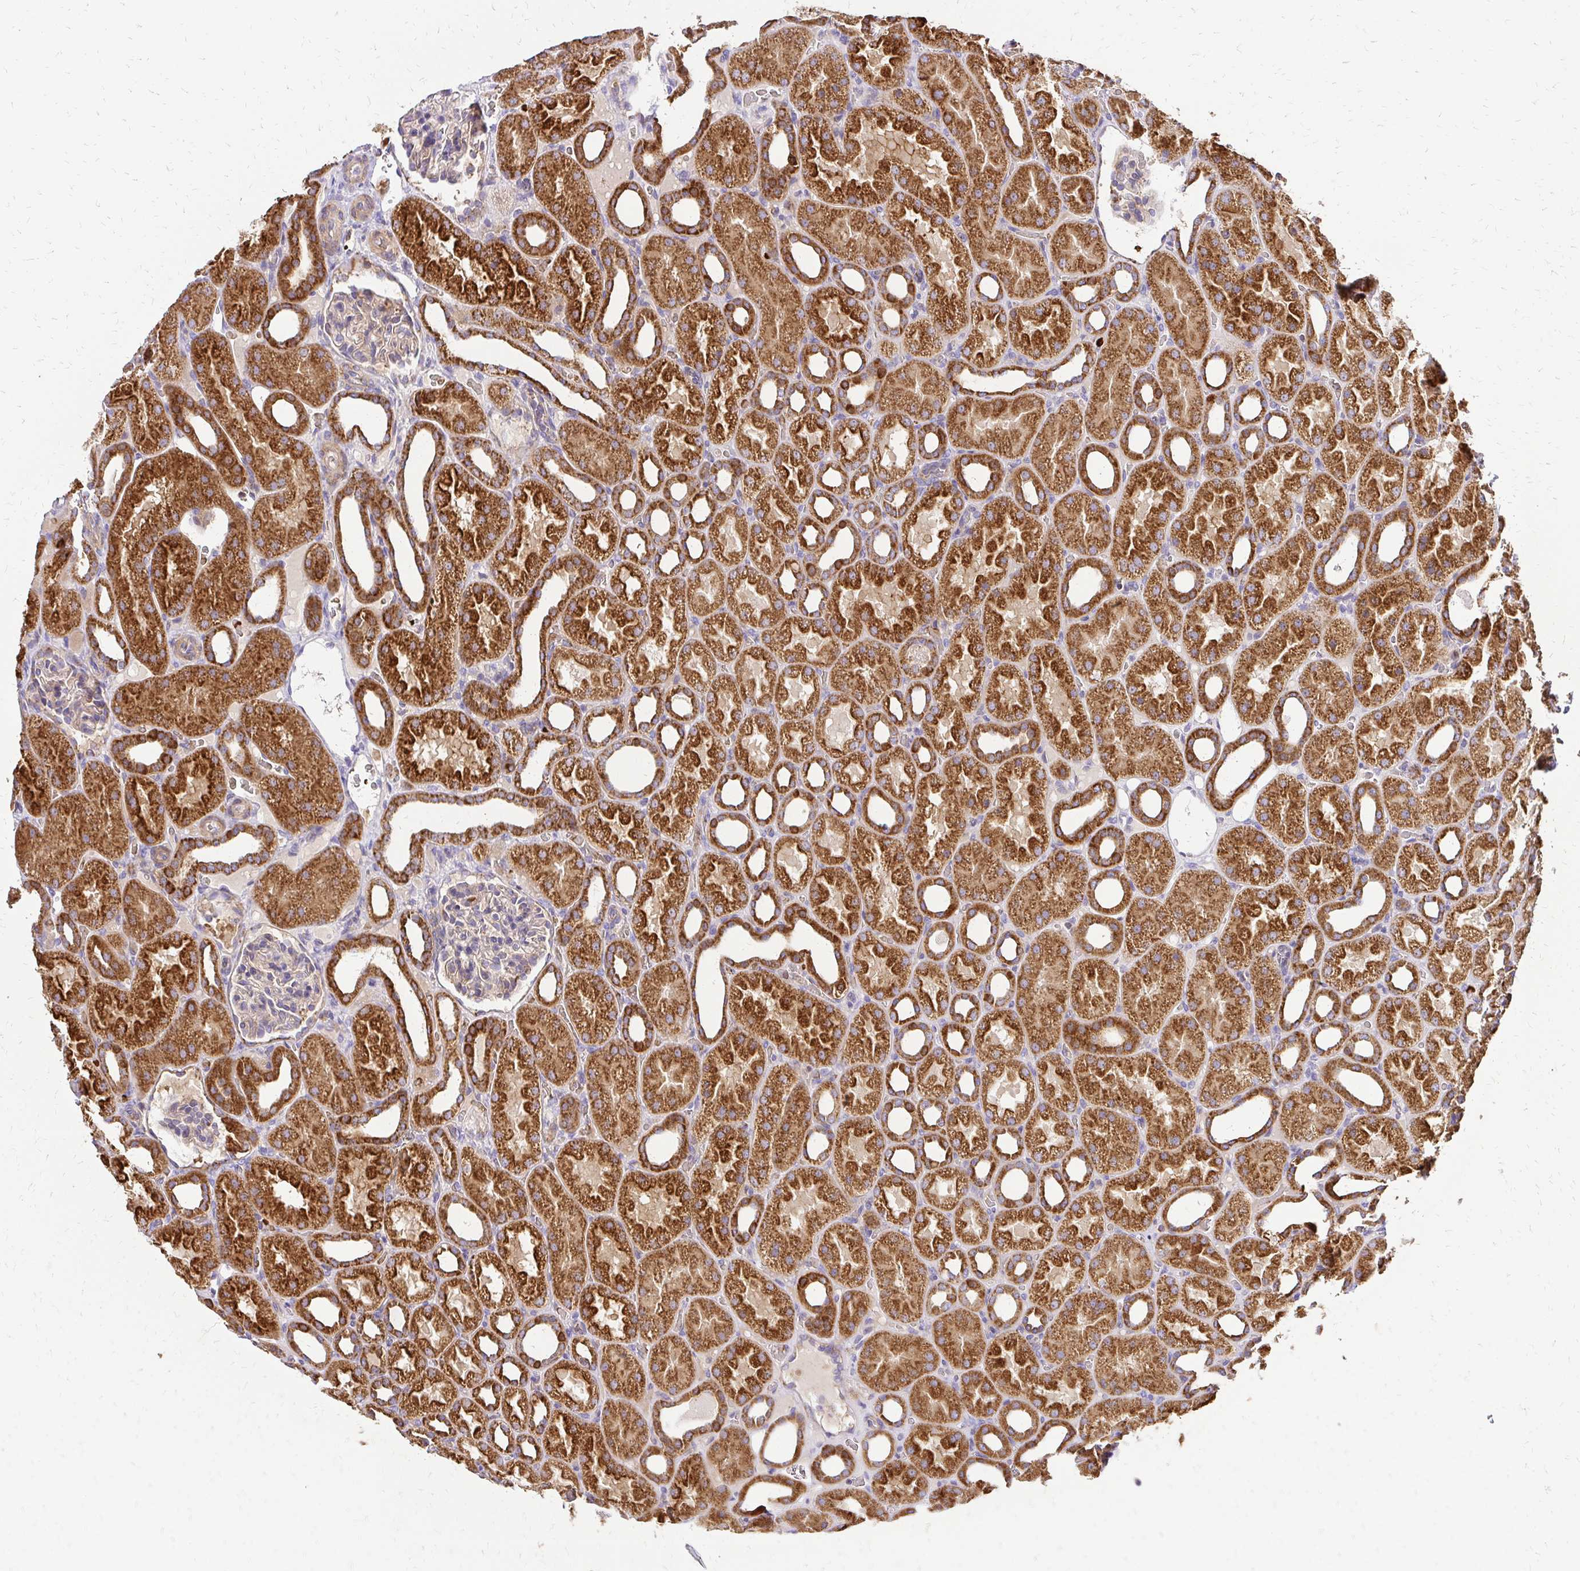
{"staining": {"intensity": "negative", "quantity": "none", "location": "none"}, "tissue": "kidney", "cell_type": "Cells in glomeruli", "image_type": "normal", "snomed": [{"axis": "morphology", "description": "Normal tissue, NOS"}, {"axis": "topography", "description": "Kidney"}], "caption": "Immunohistochemistry (IHC) photomicrograph of benign human kidney stained for a protein (brown), which displays no staining in cells in glomeruli.", "gene": "MRPL13", "patient": {"sex": "male", "age": 2}}